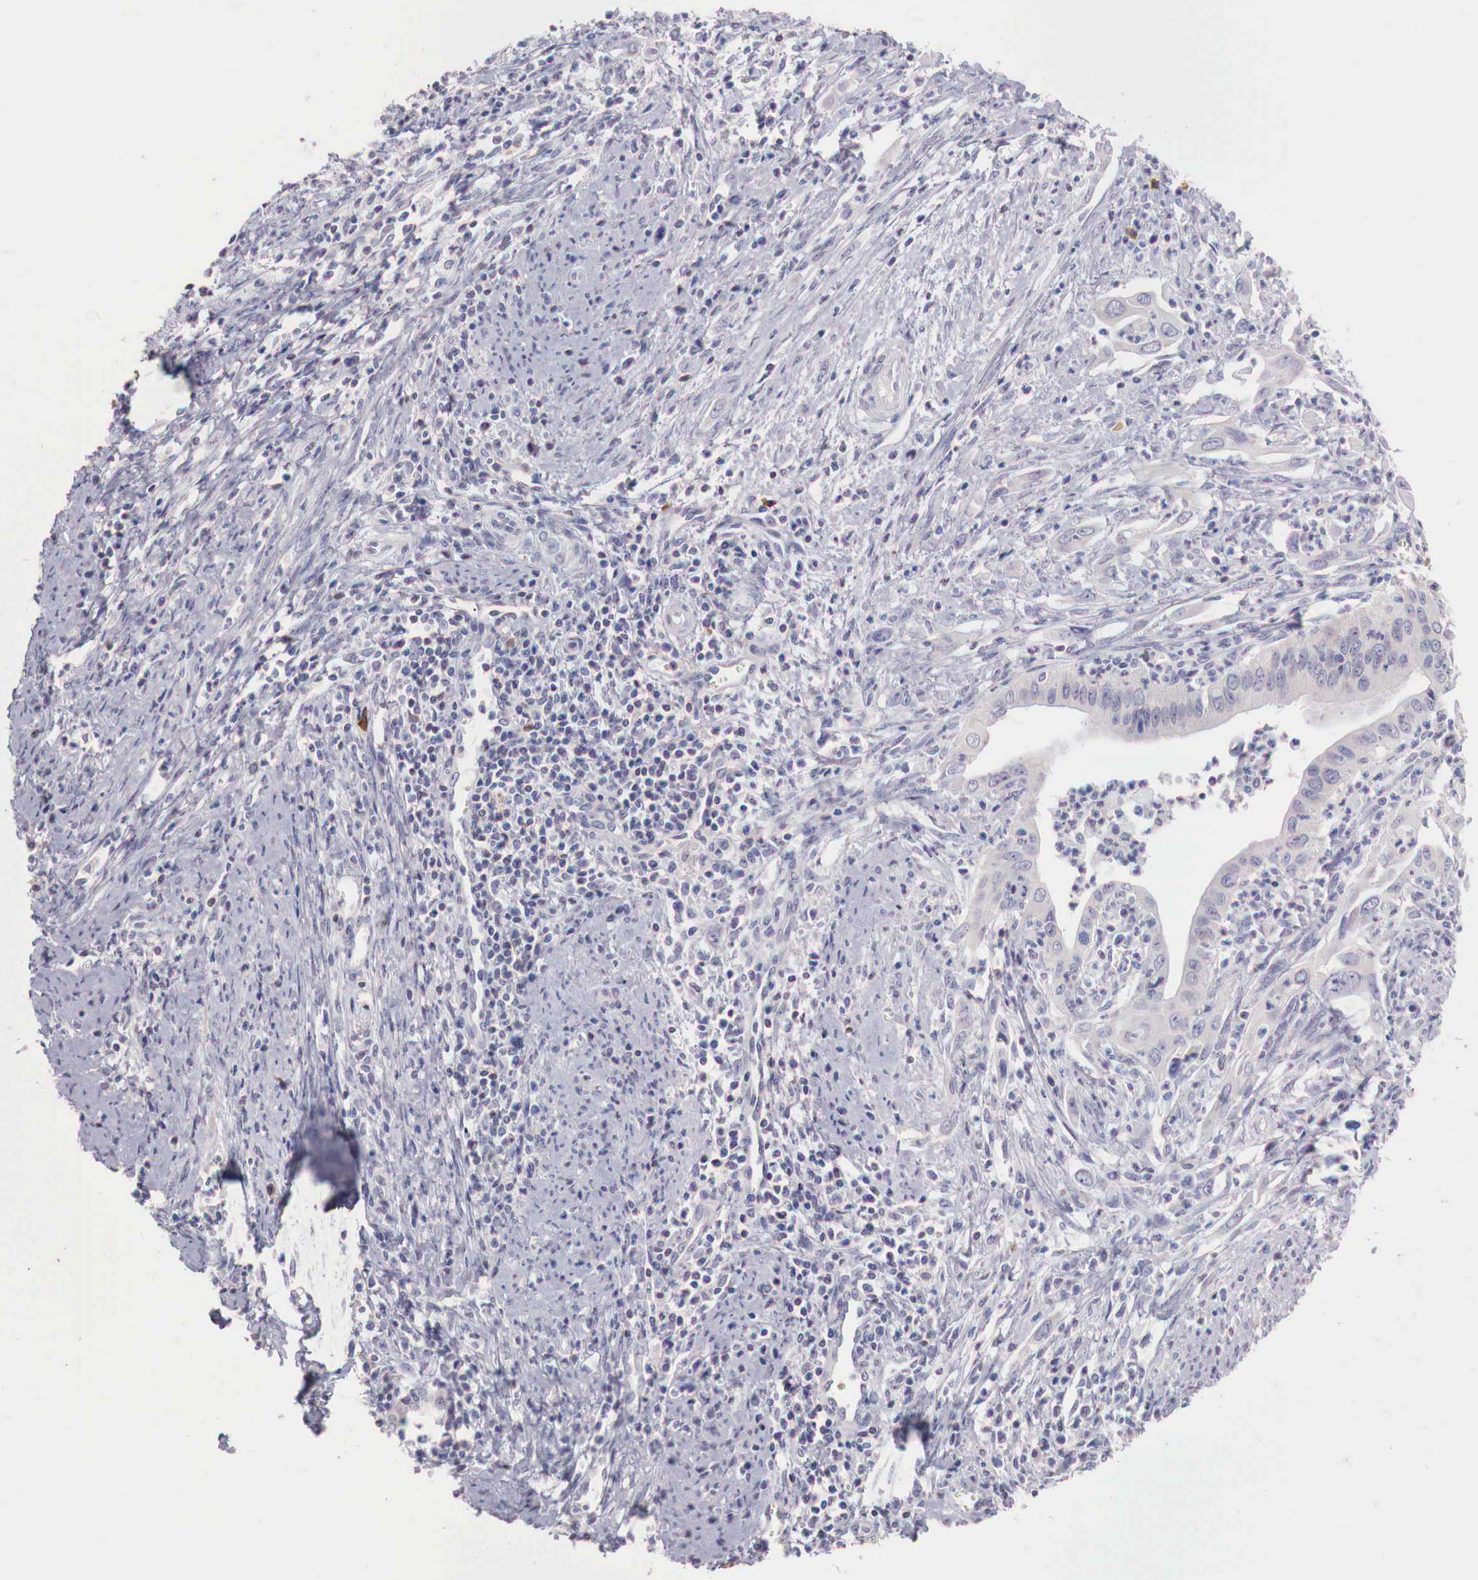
{"staining": {"intensity": "weak", "quantity": "<25%", "location": "cytoplasmic/membranous"}, "tissue": "cervical cancer", "cell_type": "Tumor cells", "image_type": "cancer", "snomed": [{"axis": "morphology", "description": "Normal tissue, NOS"}, {"axis": "morphology", "description": "Adenocarcinoma, NOS"}, {"axis": "topography", "description": "Cervix"}], "caption": "Tumor cells show no significant protein staining in cervical cancer (adenocarcinoma).", "gene": "XPNPEP2", "patient": {"sex": "female", "age": 34}}